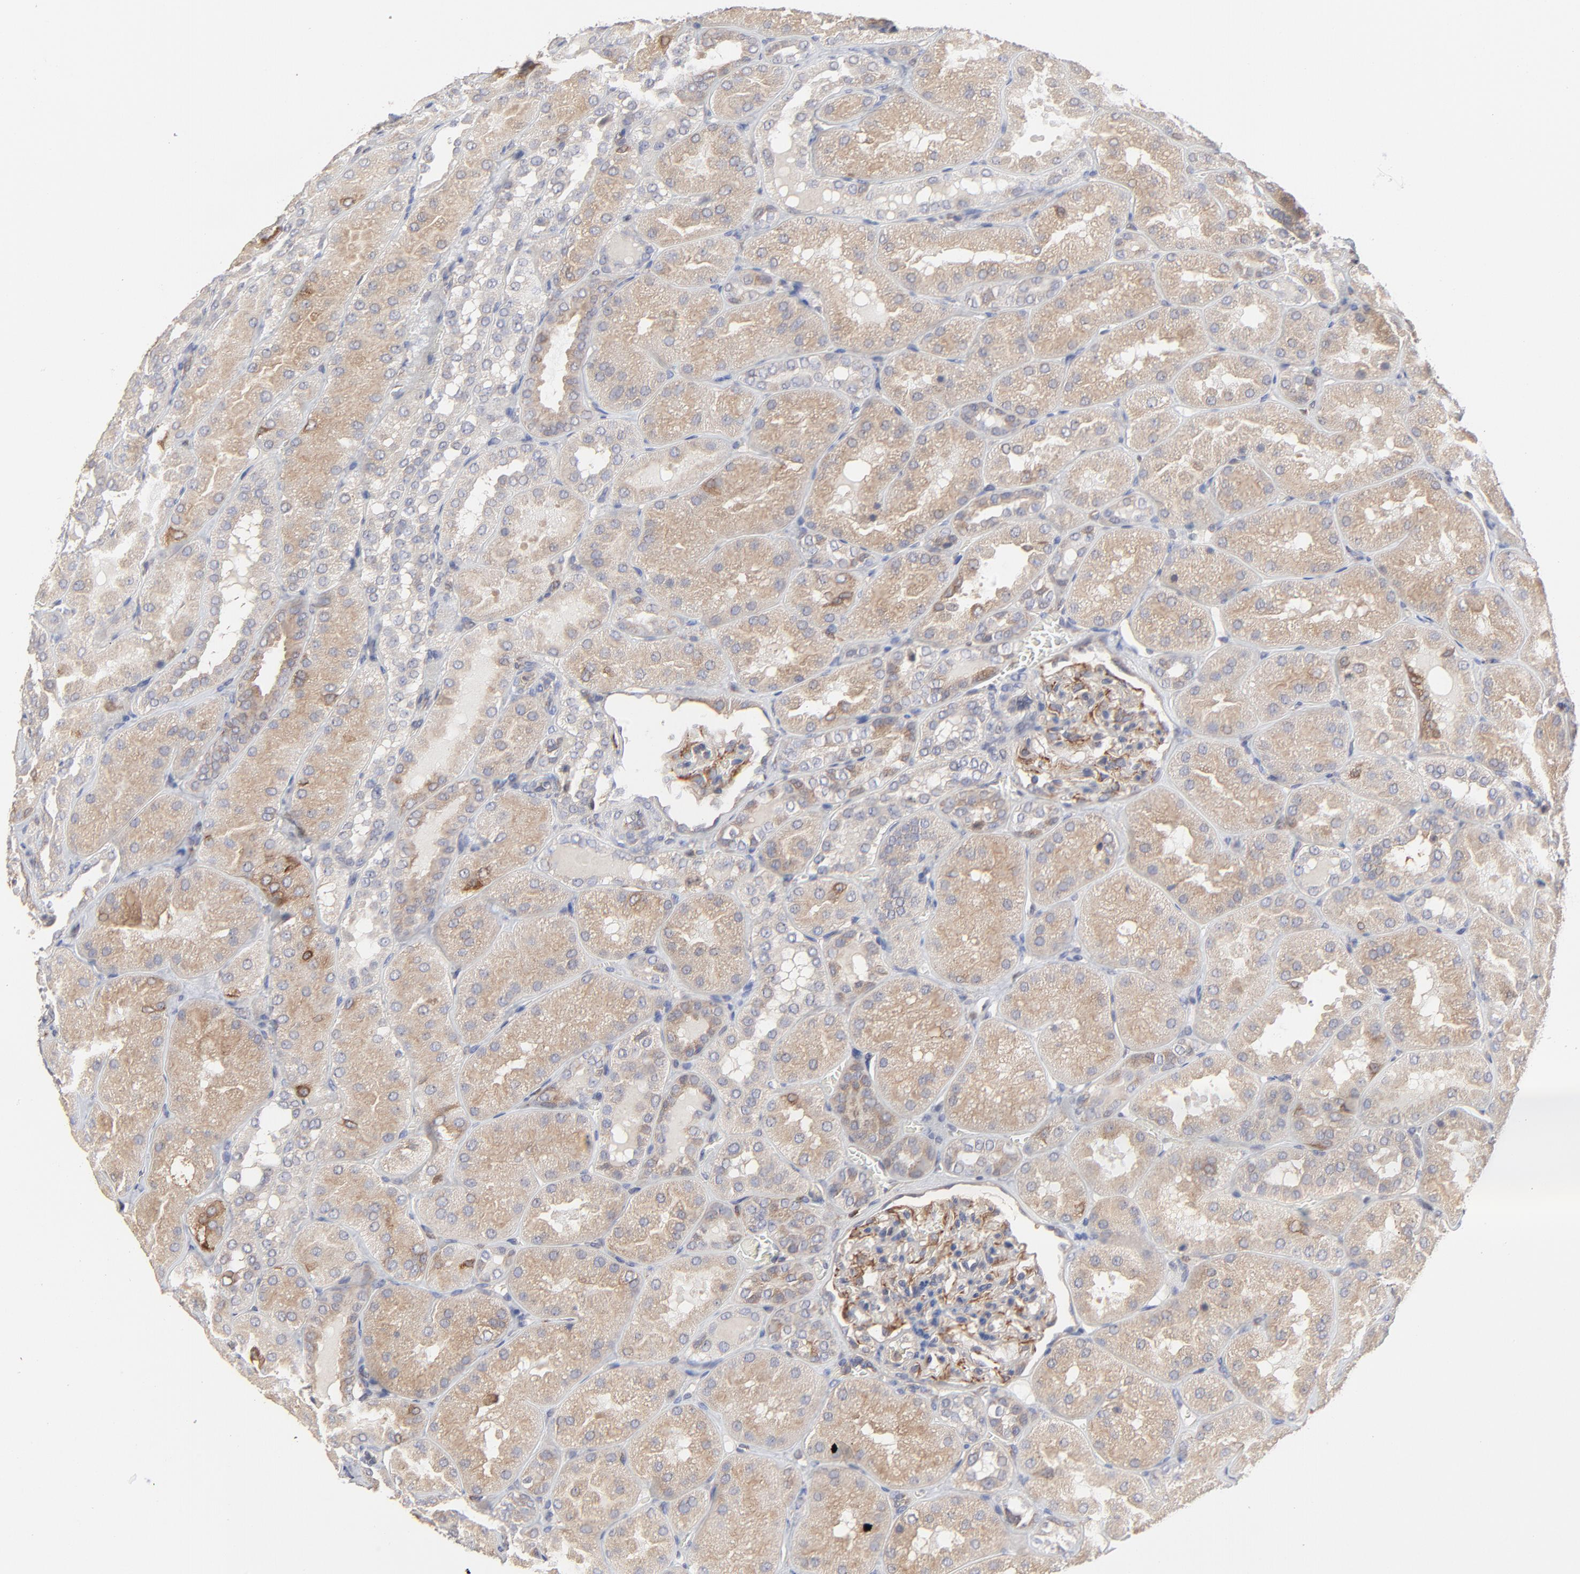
{"staining": {"intensity": "strong", "quantity": "25%-75%", "location": "cytoplasmic/membranous"}, "tissue": "kidney", "cell_type": "Cells in glomeruli", "image_type": "normal", "snomed": [{"axis": "morphology", "description": "Normal tissue, NOS"}, {"axis": "topography", "description": "Kidney"}], "caption": "Strong cytoplasmic/membranous staining for a protein is seen in about 25%-75% of cells in glomeruli of normal kidney using immunohistochemistry.", "gene": "RAB9A", "patient": {"sex": "male", "age": 28}}